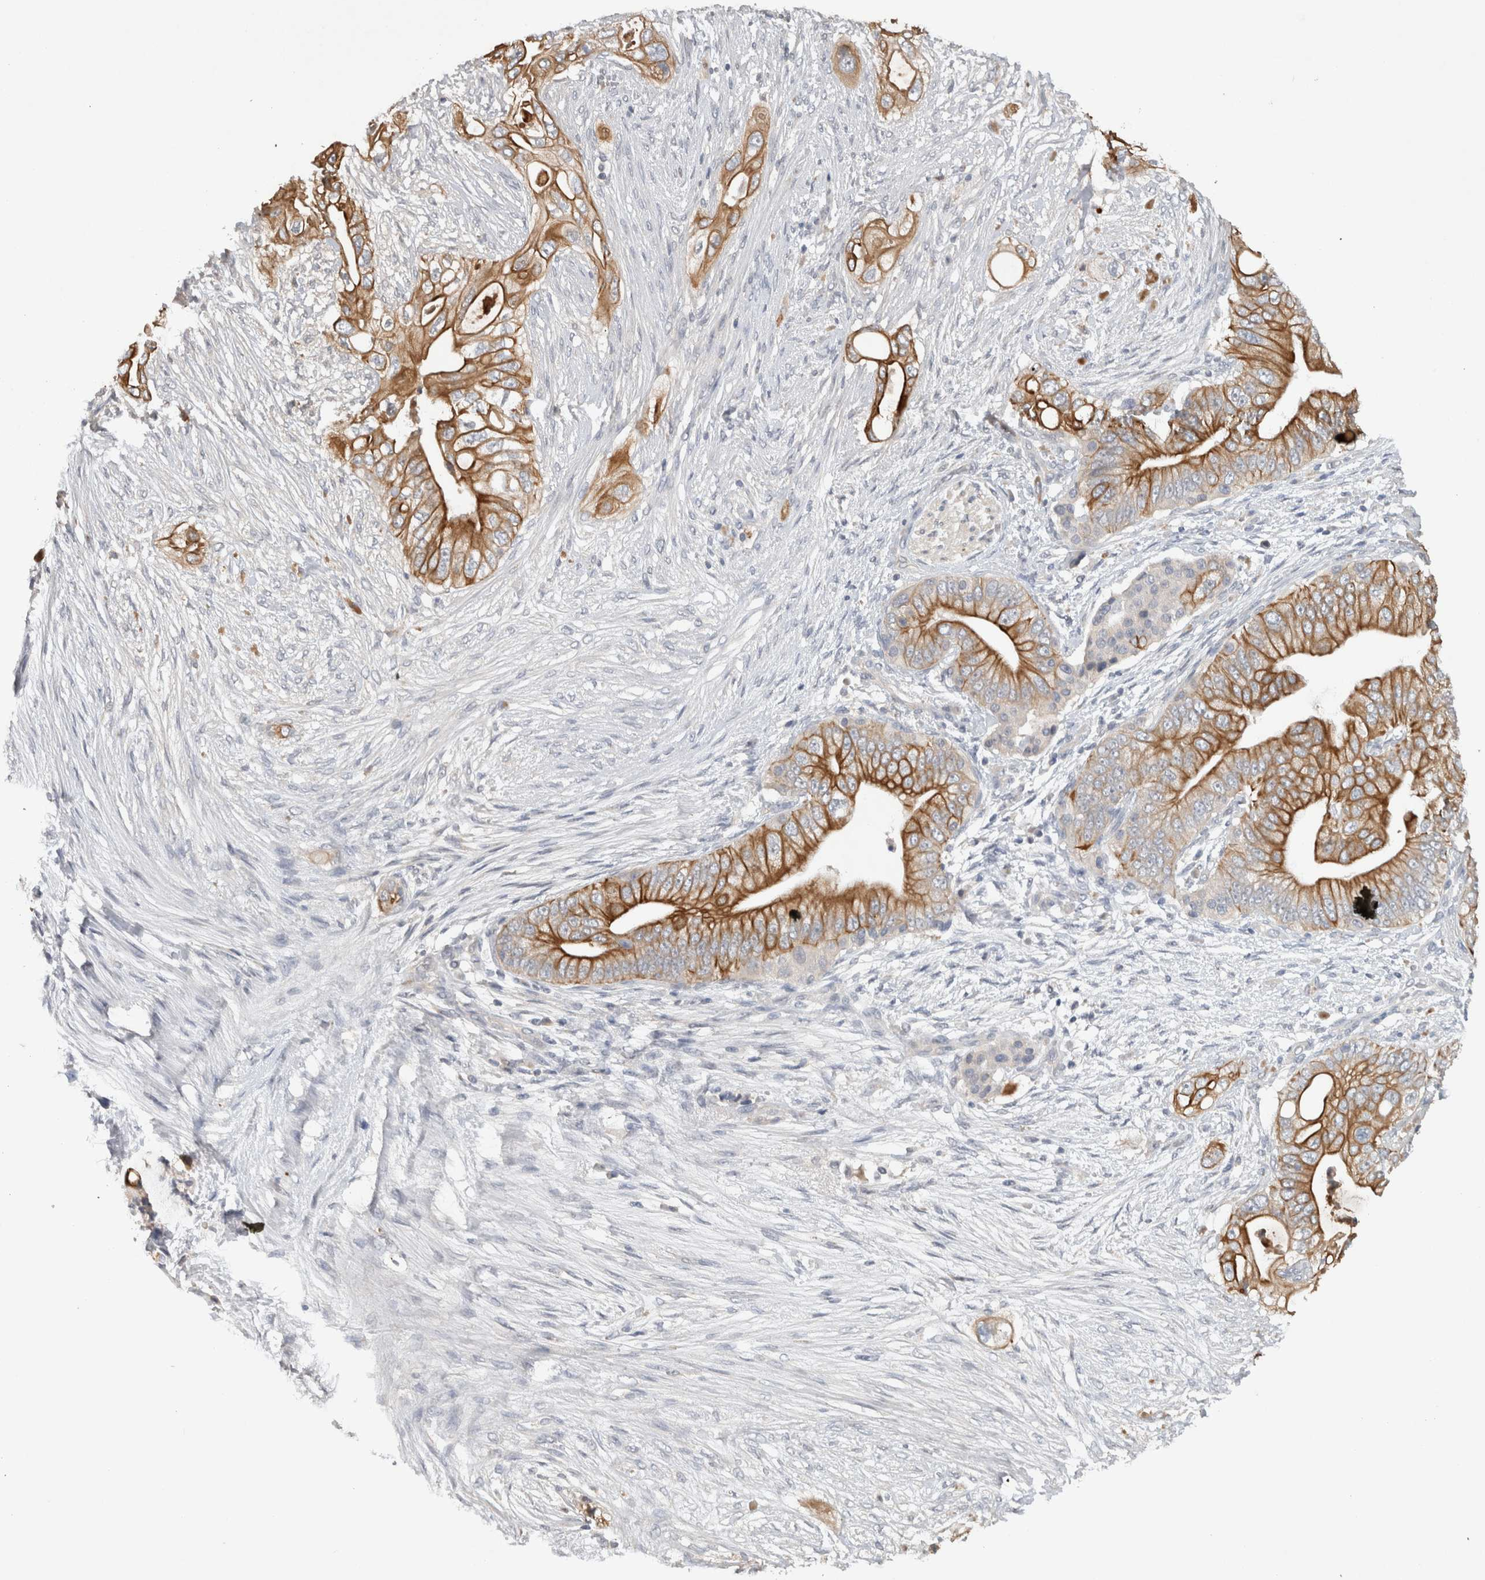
{"staining": {"intensity": "strong", "quantity": ">75%", "location": "cytoplasmic/membranous"}, "tissue": "pancreatic cancer", "cell_type": "Tumor cells", "image_type": "cancer", "snomed": [{"axis": "morphology", "description": "Adenocarcinoma, NOS"}, {"axis": "topography", "description": "Pancreas"}], "caption": "Approximately >75% of tumor cells in human pancreatic cancer demonstrate strong cytoplasmic/membranous protein positivity as visualized by brown immunohistochemical staining.", "gene": "HEXD", "patient": {"sex": "male", "age": 53}}